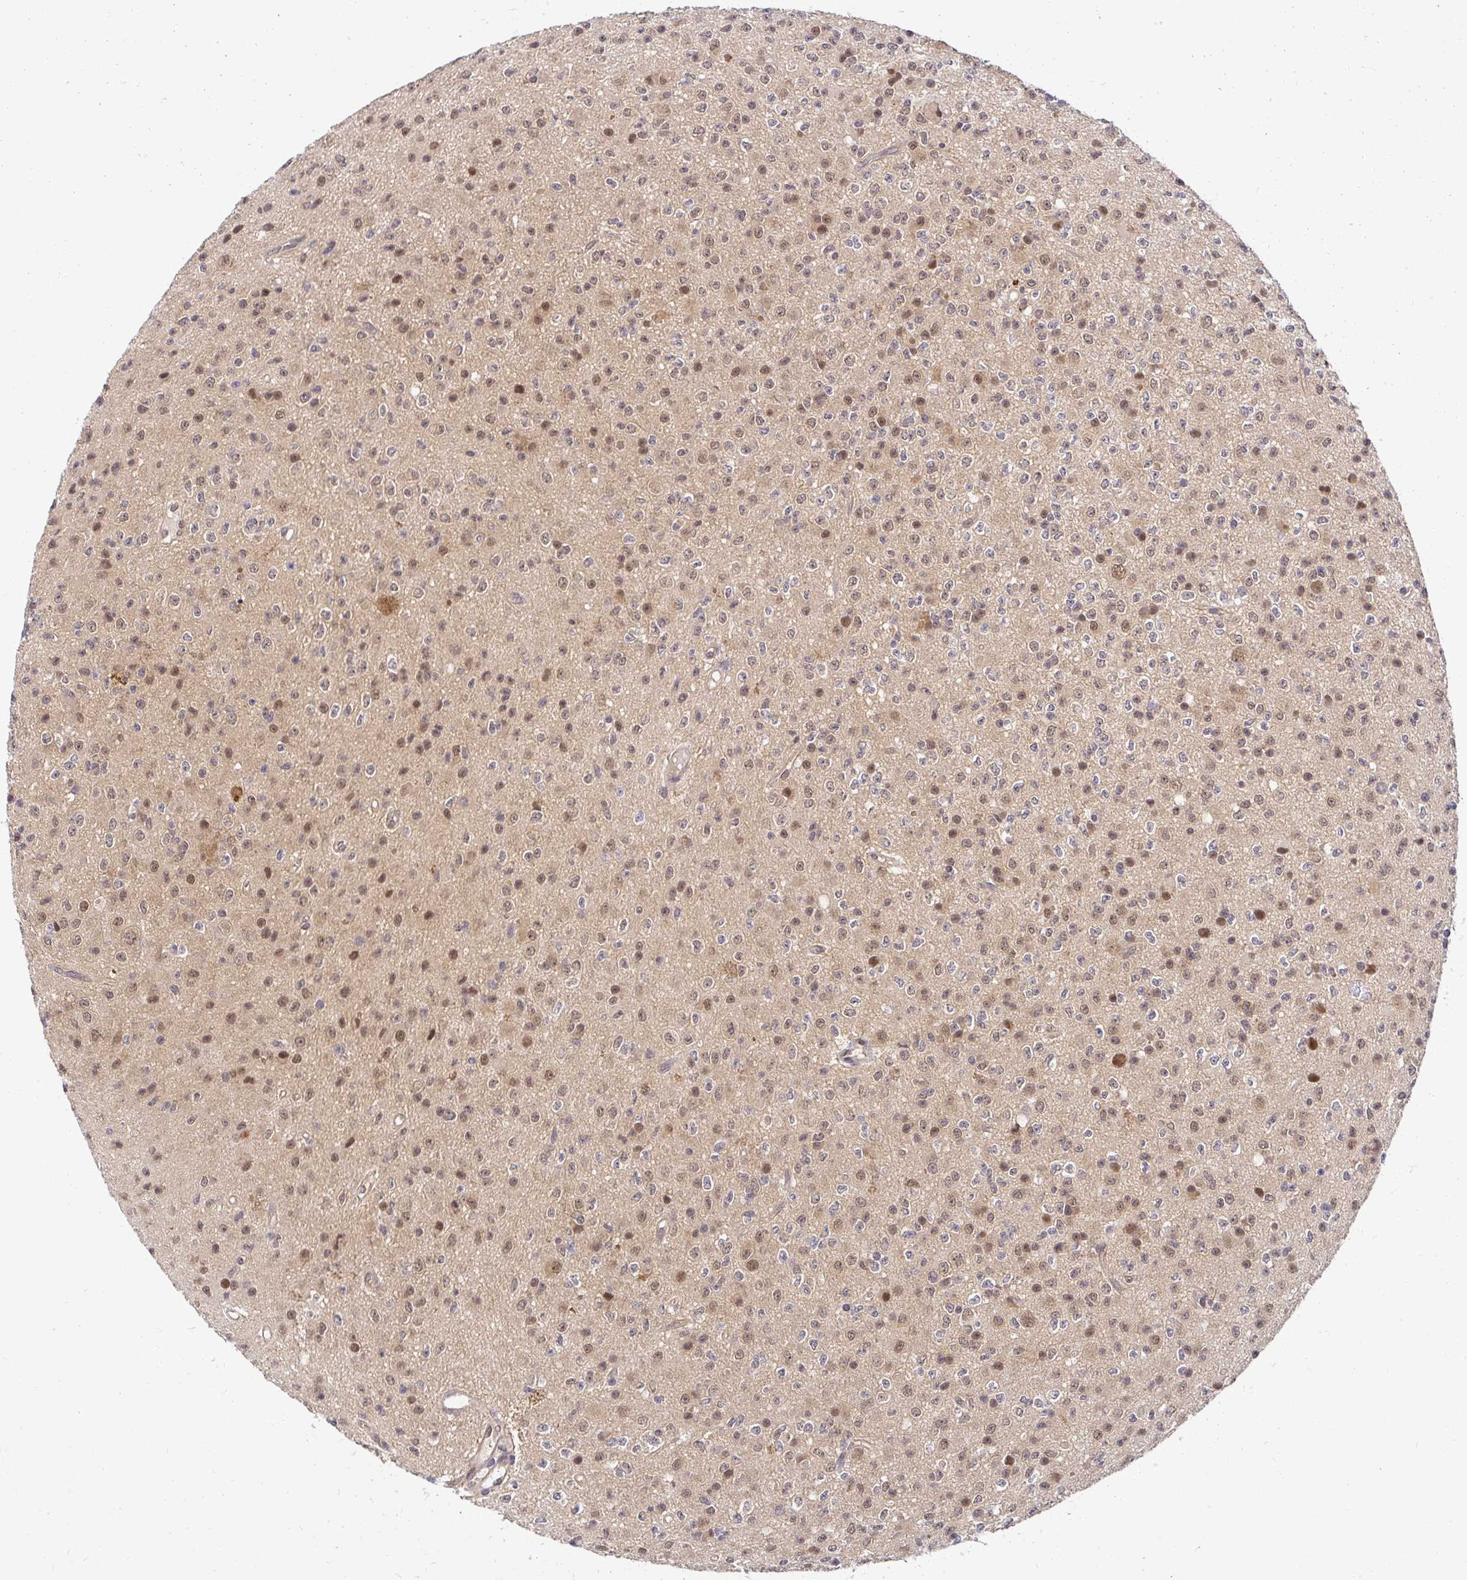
{"staining": {"intensity": "moderate", "quantity": "25%-75%", "location": "nuclear"}, "tissue": "glioma", "cell_type": "Tumor cells", "image_type": "cancer", "snomed": [{"axis": "morphology", "description": "Glioma, malignant, High grade"}, {"axis": "topography", "description": "Brain"}], "caption": "The histopathology image reveals a brown stain indicating the presence of a protein in the nuclear of tumor cells in glioma. The staining was performed using DAB (3,3'-diaminobenzidine) to visualize the protein expression in brown, while the nuclei were stained in blue with hematoxylin (Magnification: 20x).", "gene": "PSMA4", "patient": {"sex": "male", "age": 36}}